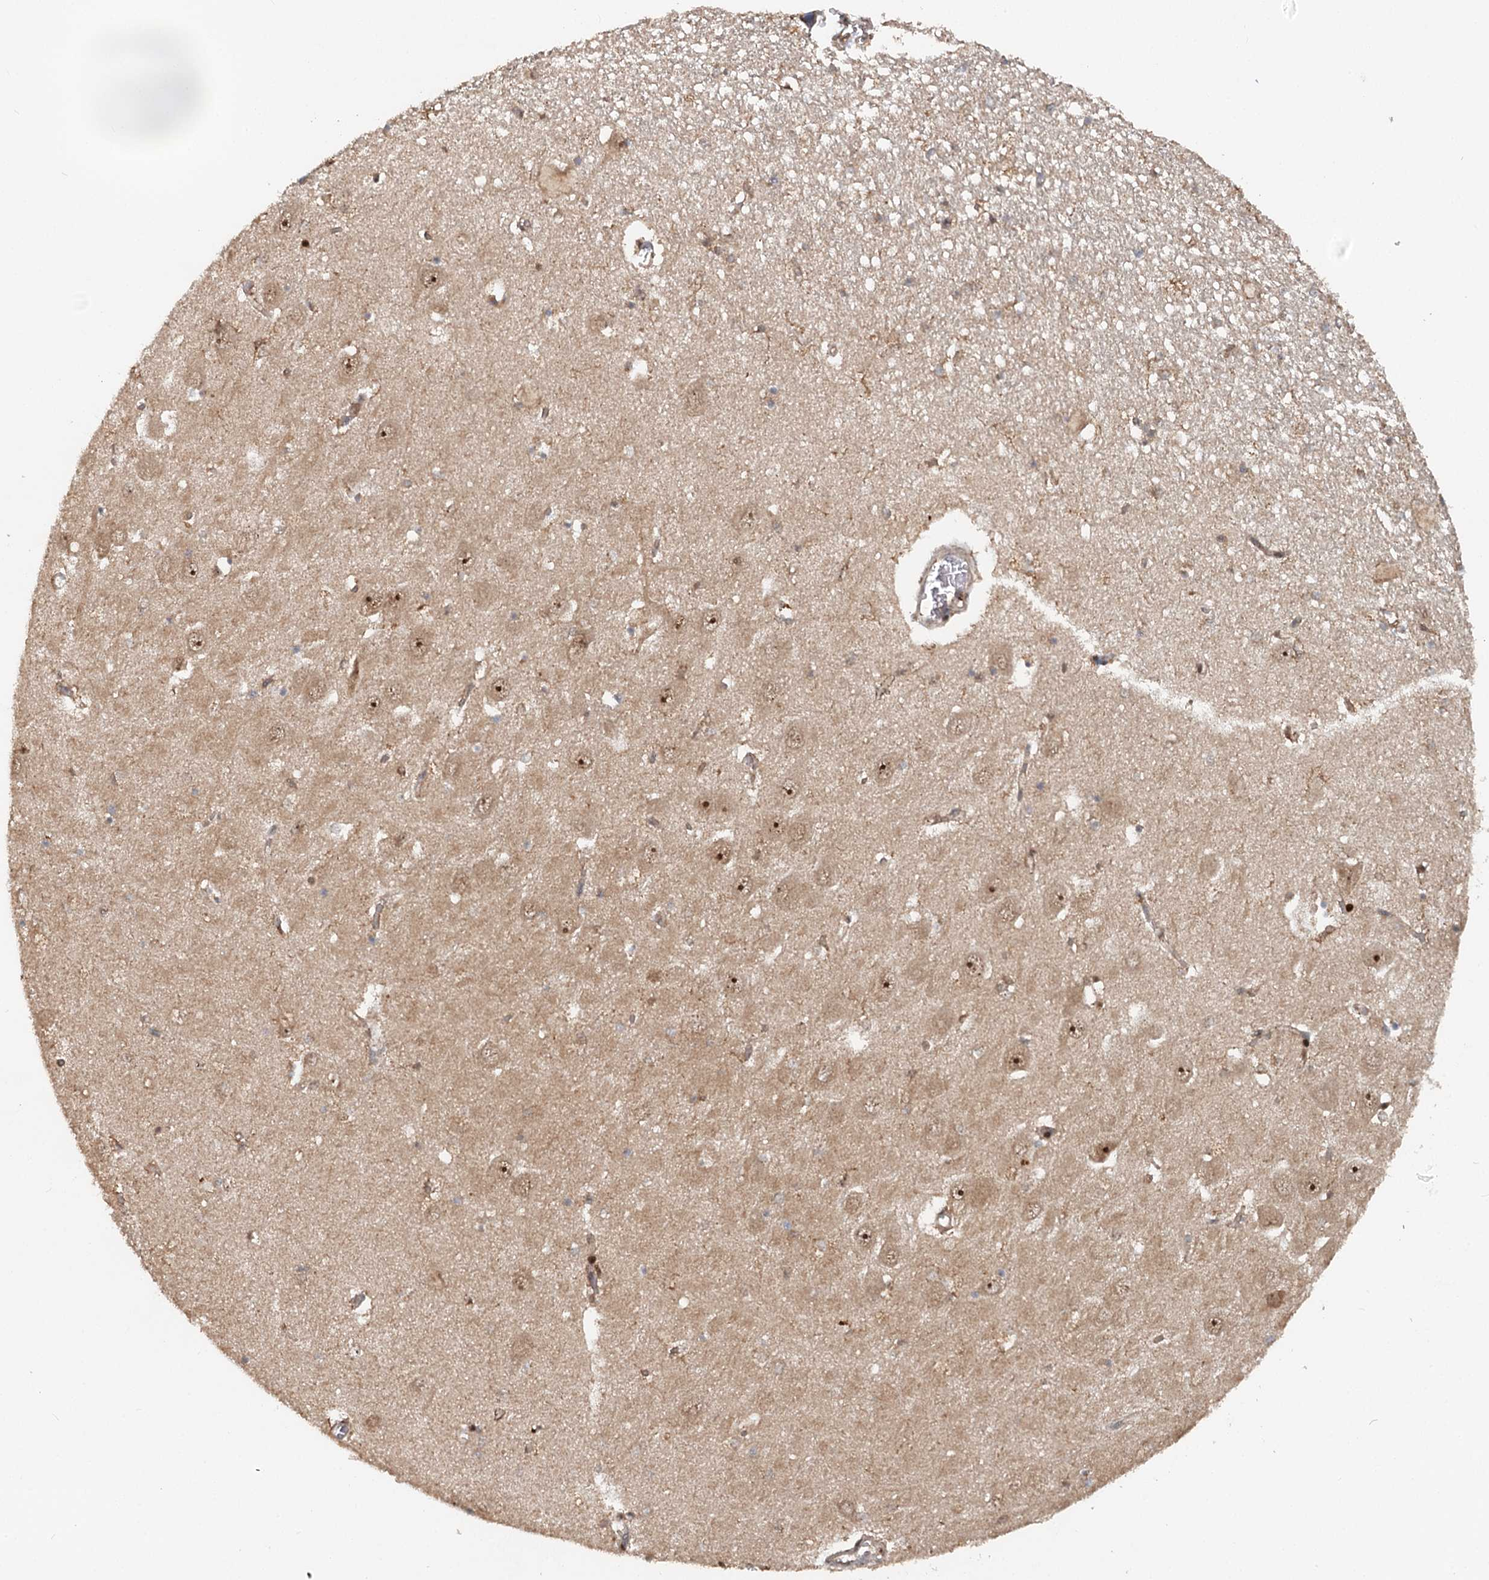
{"staining": {"intensity": "moderate", "quantity": "25%-75%", "location": "cytoplasmic/membranous"}, "tissue": "hippocampus", "cell_type": "Glial cells", "image_type": "normal", "snomed": [{"axis": "morphology", "description": "Normal tissue, NOS"}, {"axis": "topography", "description": "Hippocampus"}], "caption": "This micrograph shows immunohistochemistry (IHC) staining of unremarkable hippocampus, with medium moderate cytoplasmic/membranous positivity in approximately 25%-75% of glial cells.", "gene": "RNF111", "patient": {"sex": "male", "age": 70}}